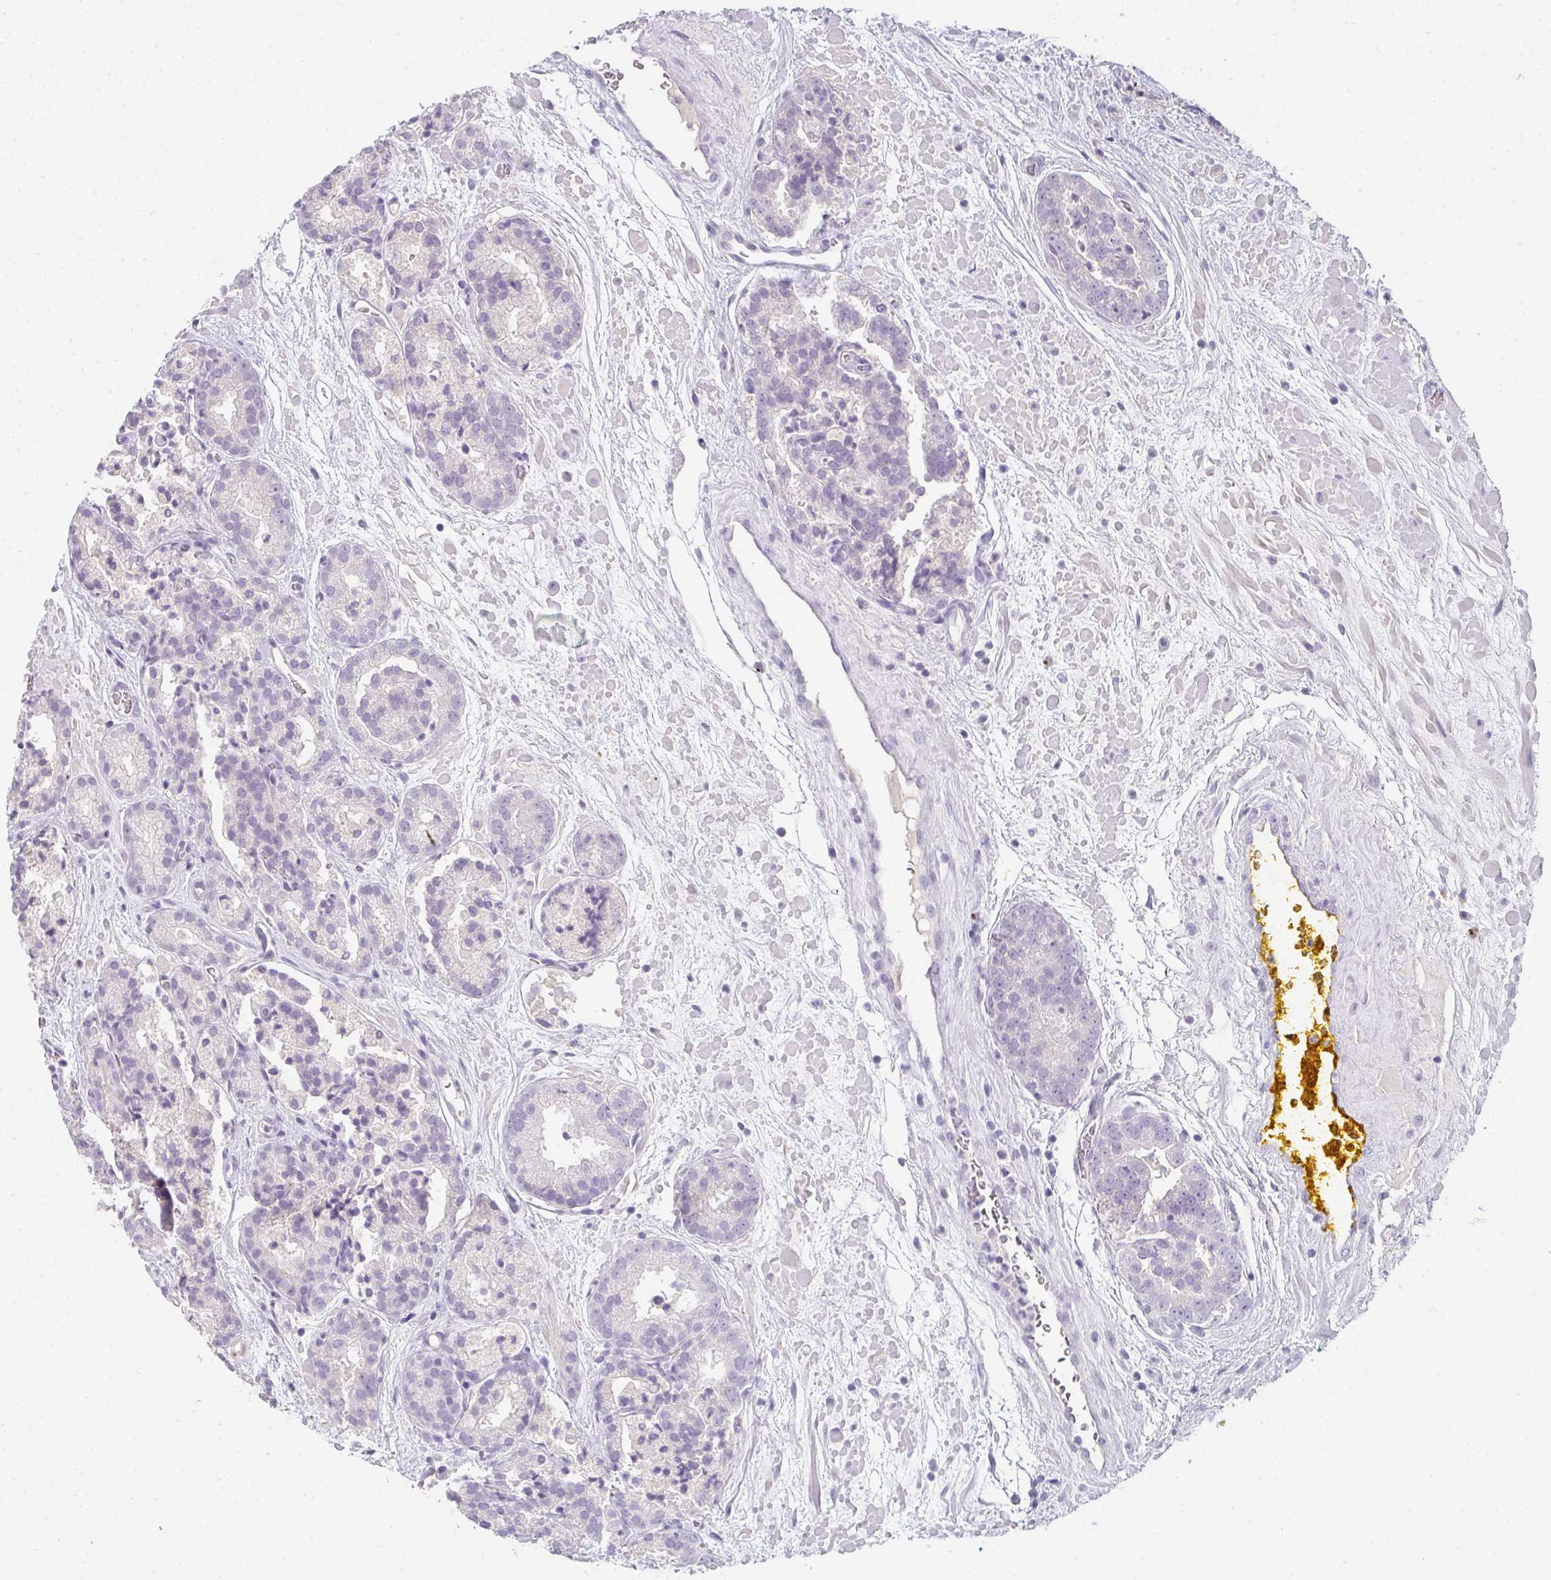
{"staining": {"intensity": "negative", "quantity": "none", "location": "none"}, "tissue": "prostate cancer", "cell_type": "Tumor cells", "image_type": "cancer", "snomed": [{"axis": "morphology", "description": "Adenocarcinoma, High grade"}, {"axis": "topography", "description": "Prostate"}], "caption": "This is an immunohistochemistry histopathology image of human prostate cancer. There is no positivity in tumor cells.", "gene": "C1QTNF8", "patient": {"sex": "male", "age": 66}}